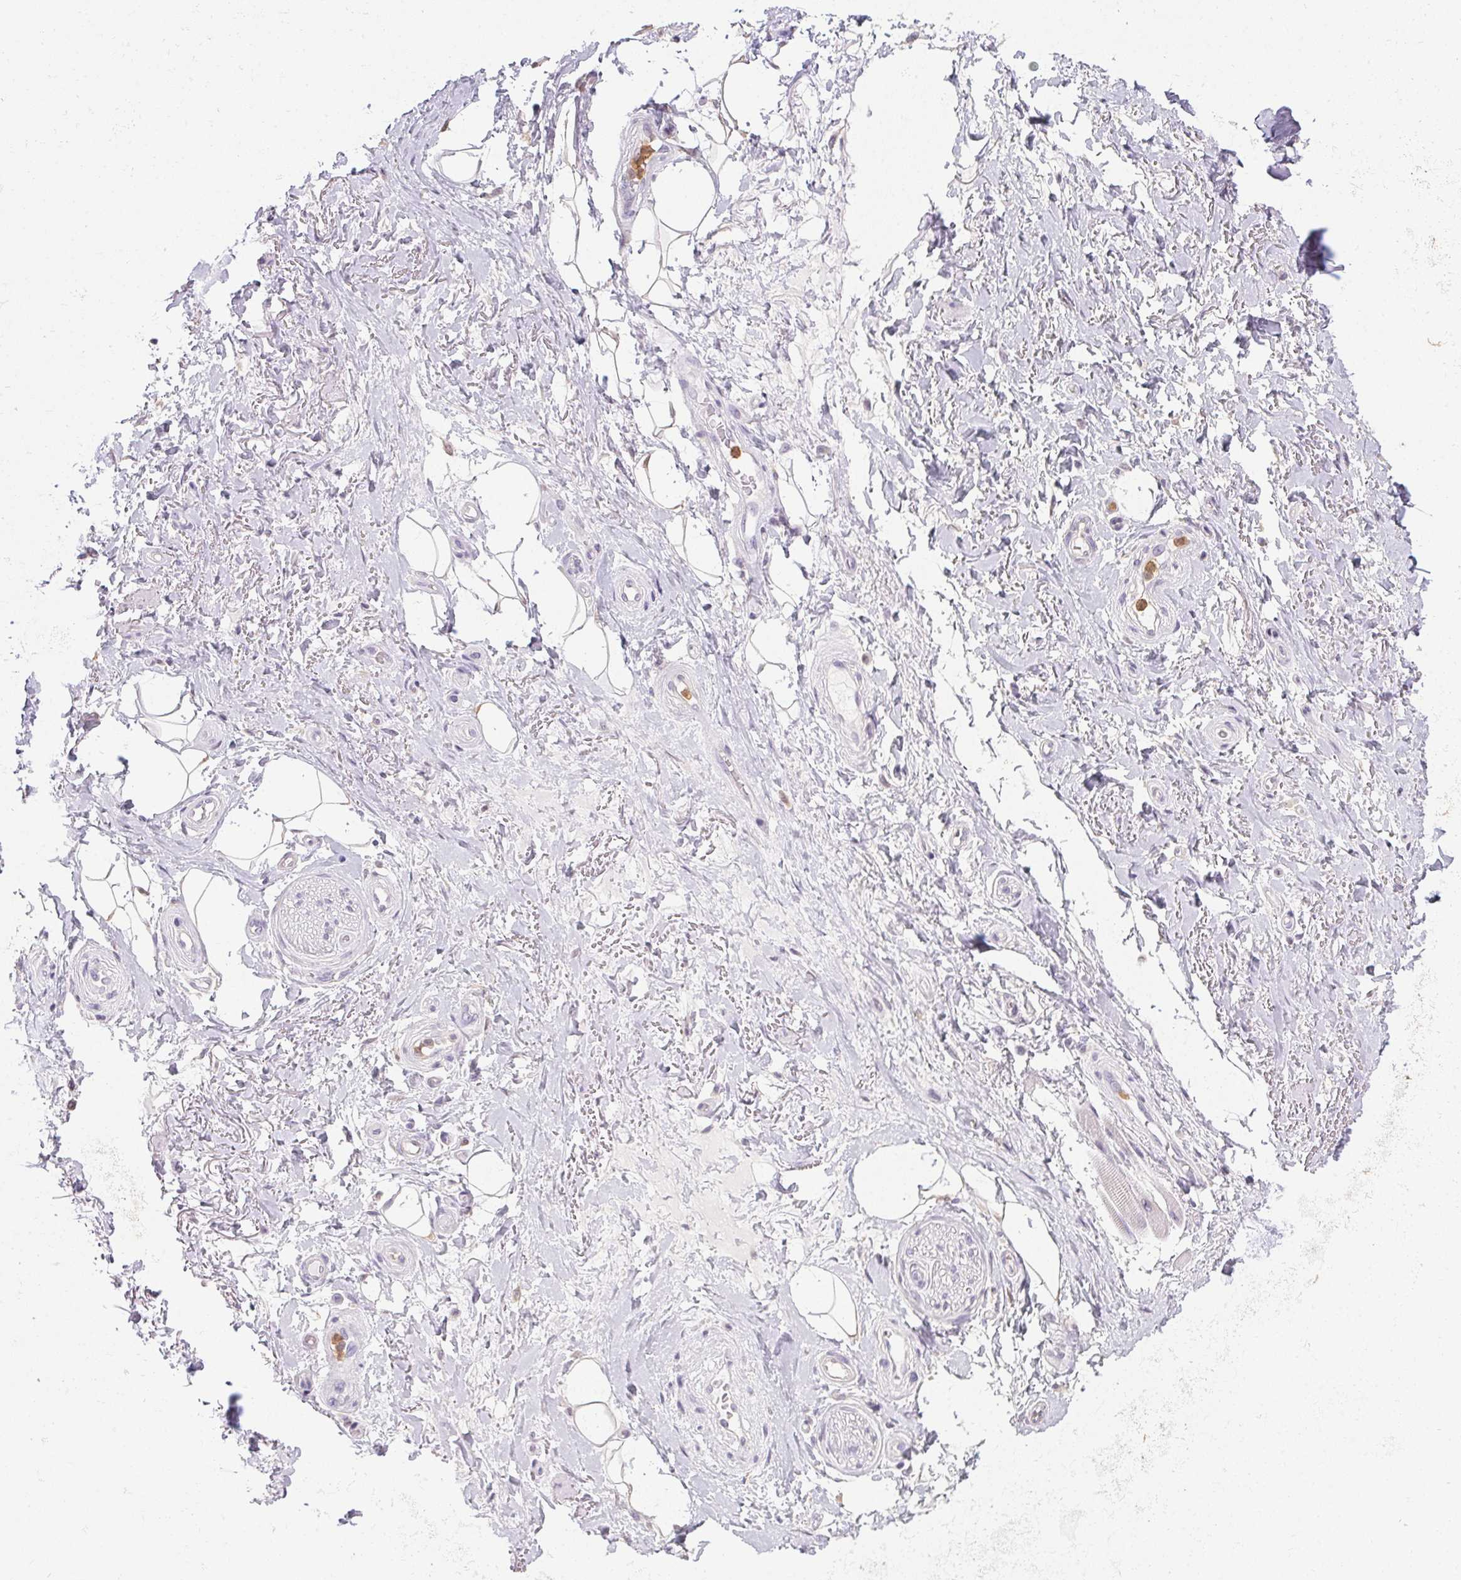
{"staining": {"intensity": "negative", "quantity": "none", "location": "none"}, "tissue": "adipose tissue", "cell_type": "Adipocytes", "image_type": "normal", "snomed": [{"axis": "morphology", "description": "Normal tissue, NOS"}, {"axis": "topography", "description": "Anal"}, {"axis": "topography", "description": "Peripheral nerve tissue"}], "caption": "IHC of normal human adipose tissue shows no staining in adipocytes.", "gene": "DNAJC5G", "patient": {"sex": "male", "age": 53}}